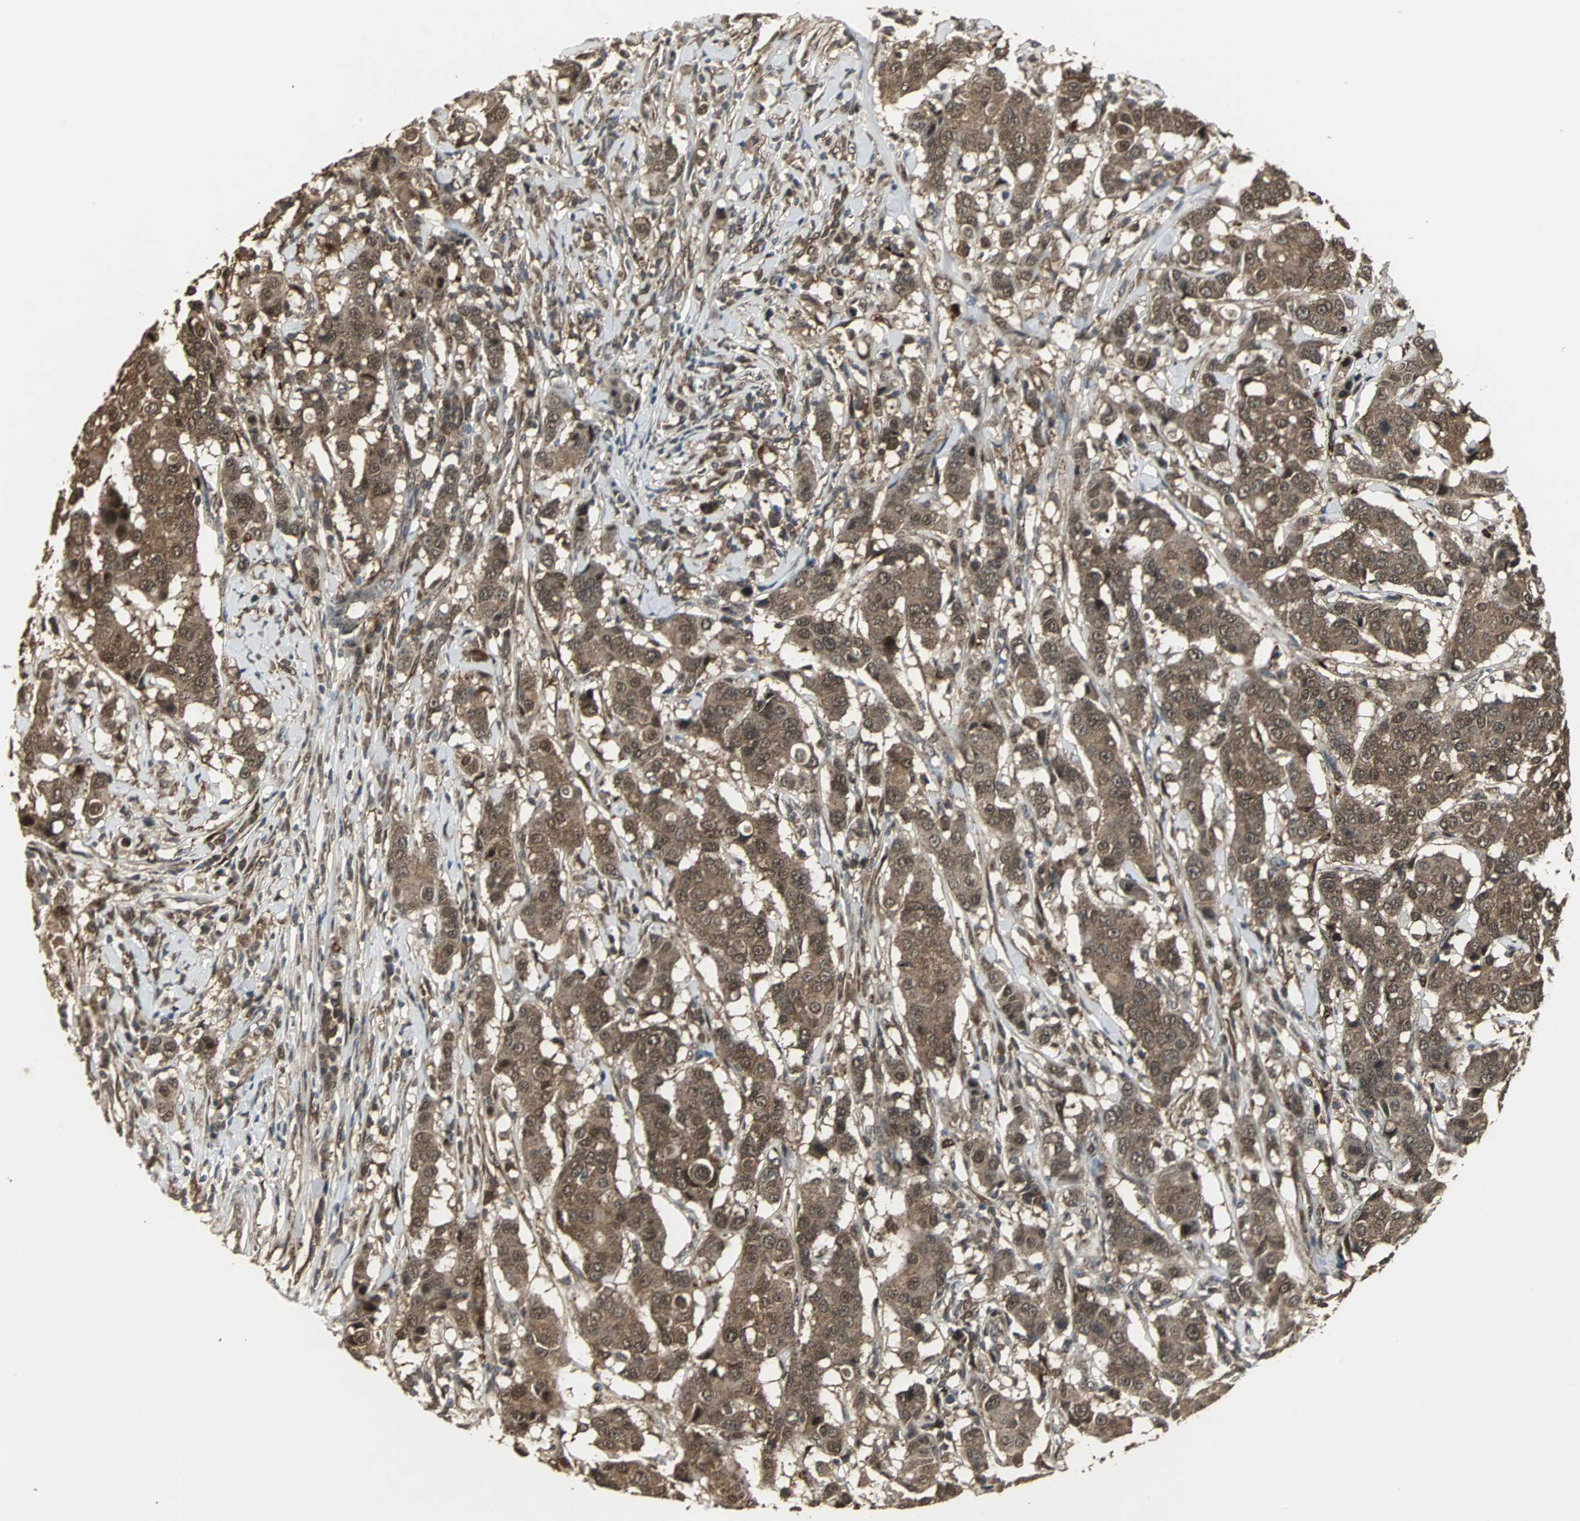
{"staining": {"intensity": "strong", "quantity": ">75%", "location": "cytoplasmic/membranous,nuclear"}, "tissue": "breast cancer", "cell_type": "Tumor cells", "image_type": "cancer", "snomed": [{"axis": "morphology", "description": "Duct carcinoma"}, {"axis": "topography", "description": "Breast"}], "caption": "An immunohistochemistry micrograph of neoplastic tissue is shown. Protein staining in brown shows strong cytoplasmic/membranous and nuclear positivity in breast intraductal carcinoma within tumor cells.", "gene": "PLIN3", "patient": {"sex": "female", "age": 27}}